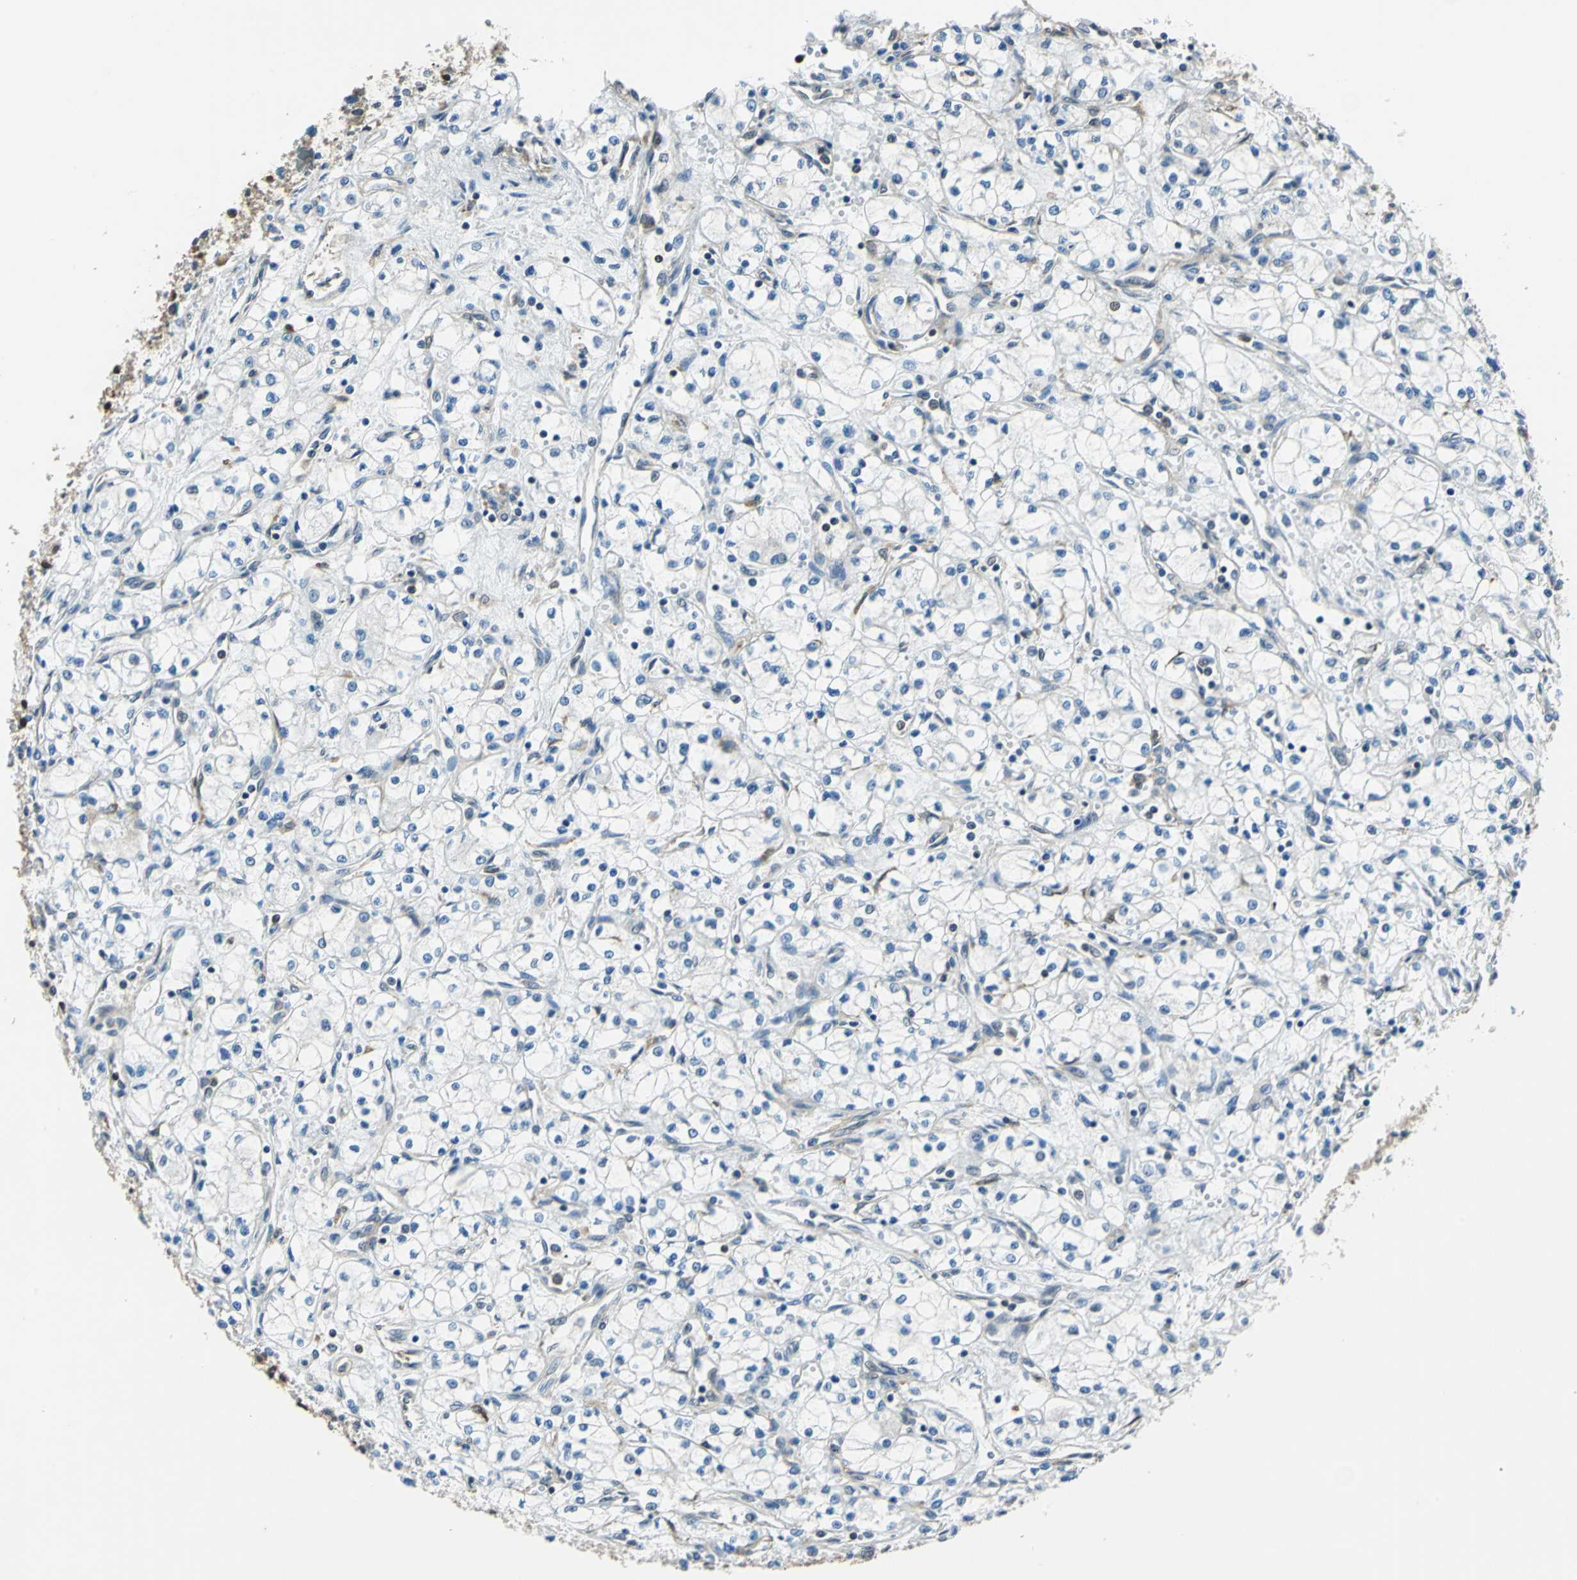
{"staining": {"intensity": "negative", "quantity": "none", "location": "none"}, "tissue": "renal cancer", "cell_type": "Tumor cells", "image_type": "cancer", "snomed": [{"axis": "morphology", "description": "Normal tissue, NOS"}, {"axis": "morphology", "description": "Adenocarcinoma, NOS"}, {"axis": "topography", "description": "Kidney"}], "caption": "The histopathology image exhibits no staining of tumor cells in renal adenocarcinoma.", "gene": "ARPC3", "patient": {"sex": "male", "age": 59}}